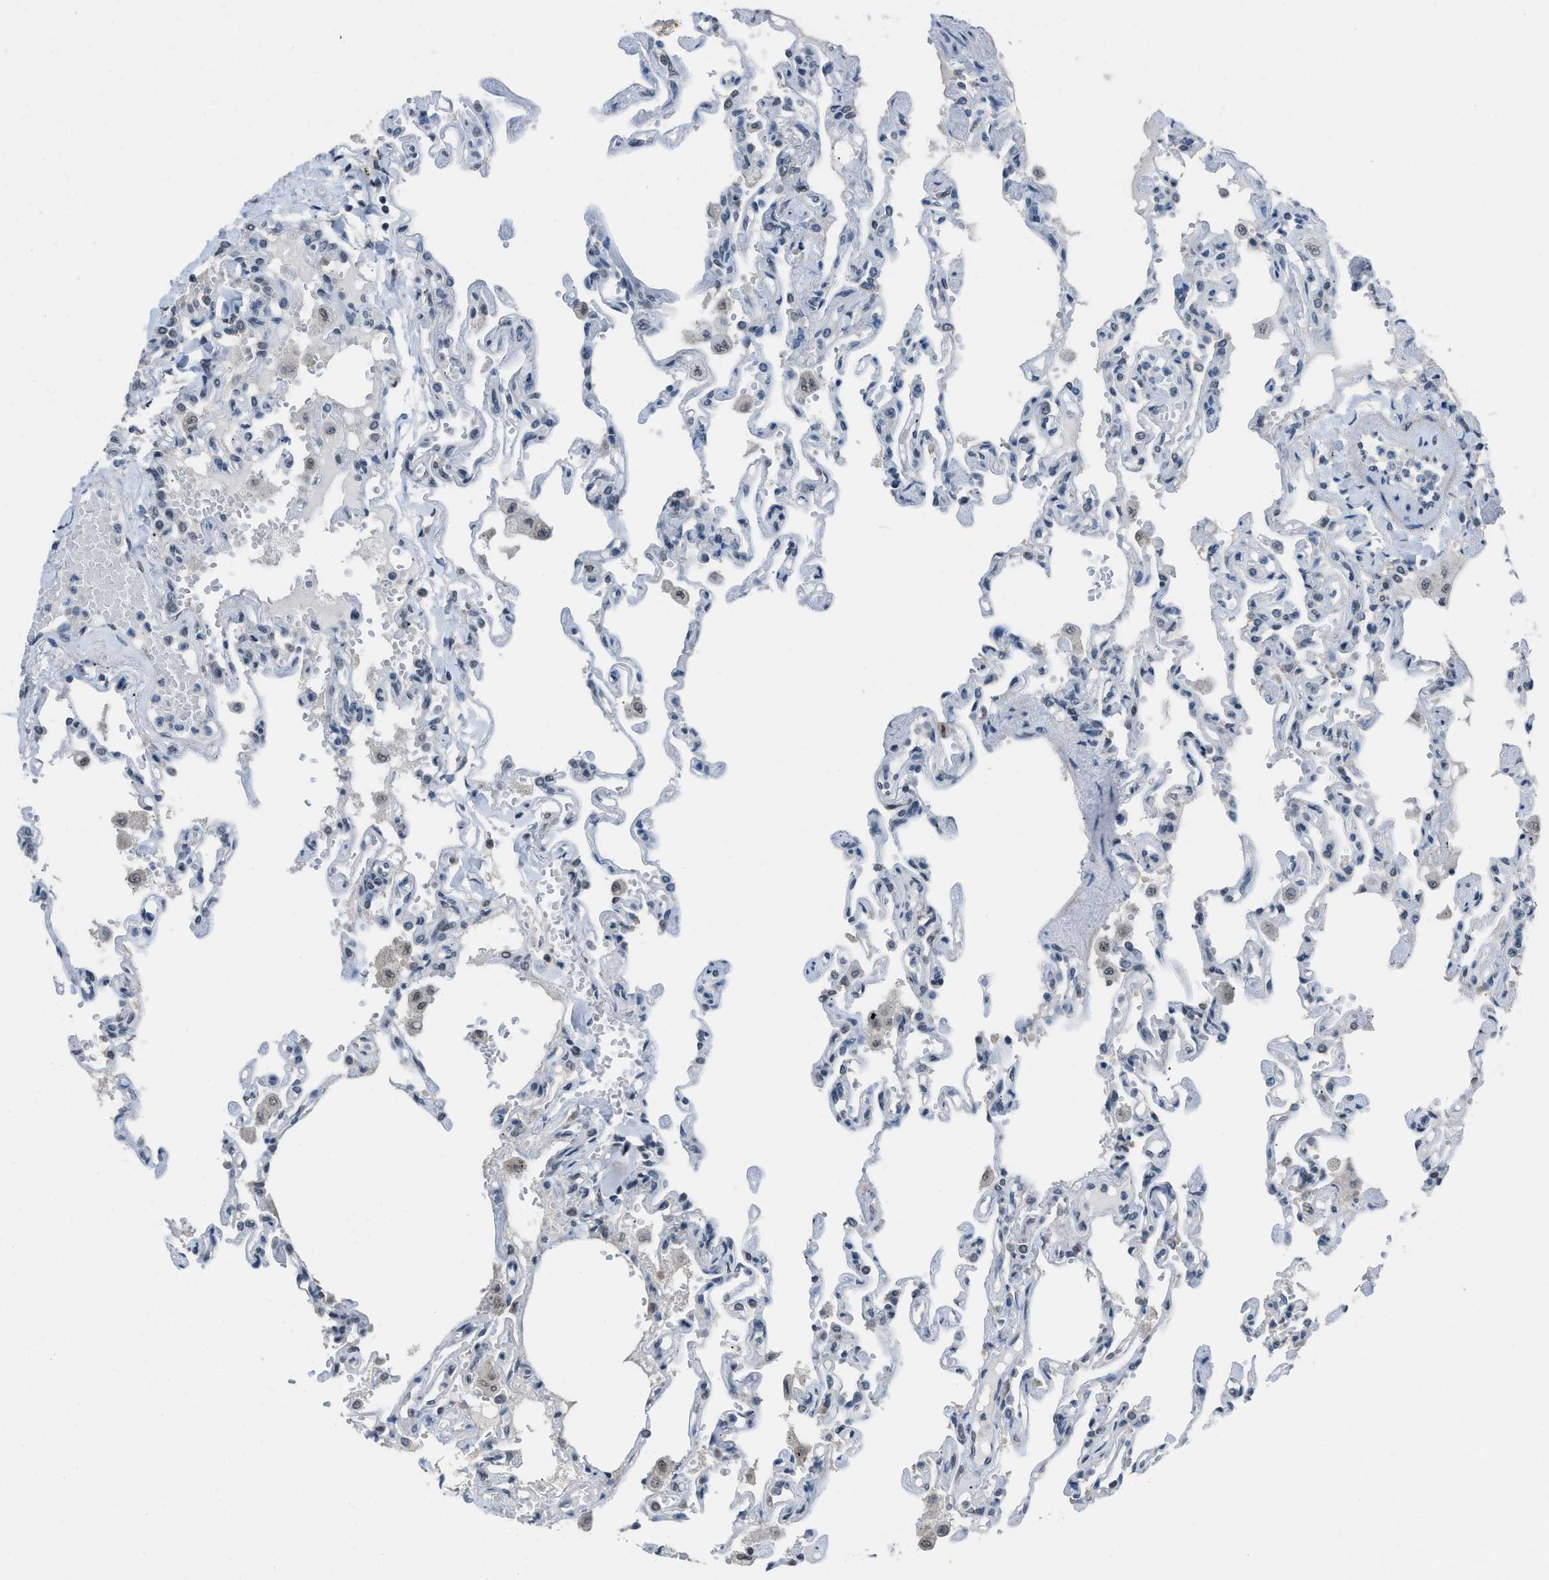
{"staining": {"intensity": "negative", "quantity": "none", "location": "none"}, "tissue": "lung", "cell_type": "Alveolar cells", "image_type": "normal", "snomed": [{"axis": "morphology", "description": "Normal tissue, NOS"}, {"axis": "topography", "description": "Lung"}], "caption": "This image is of benign lung stained with immunohistochemistry to label a protein in brown with the nuclei are counter-stained blue. There is no expression in alveolar cells.", "gene": "ZNF276", "patient": {"sex": "male", "age": 21}}